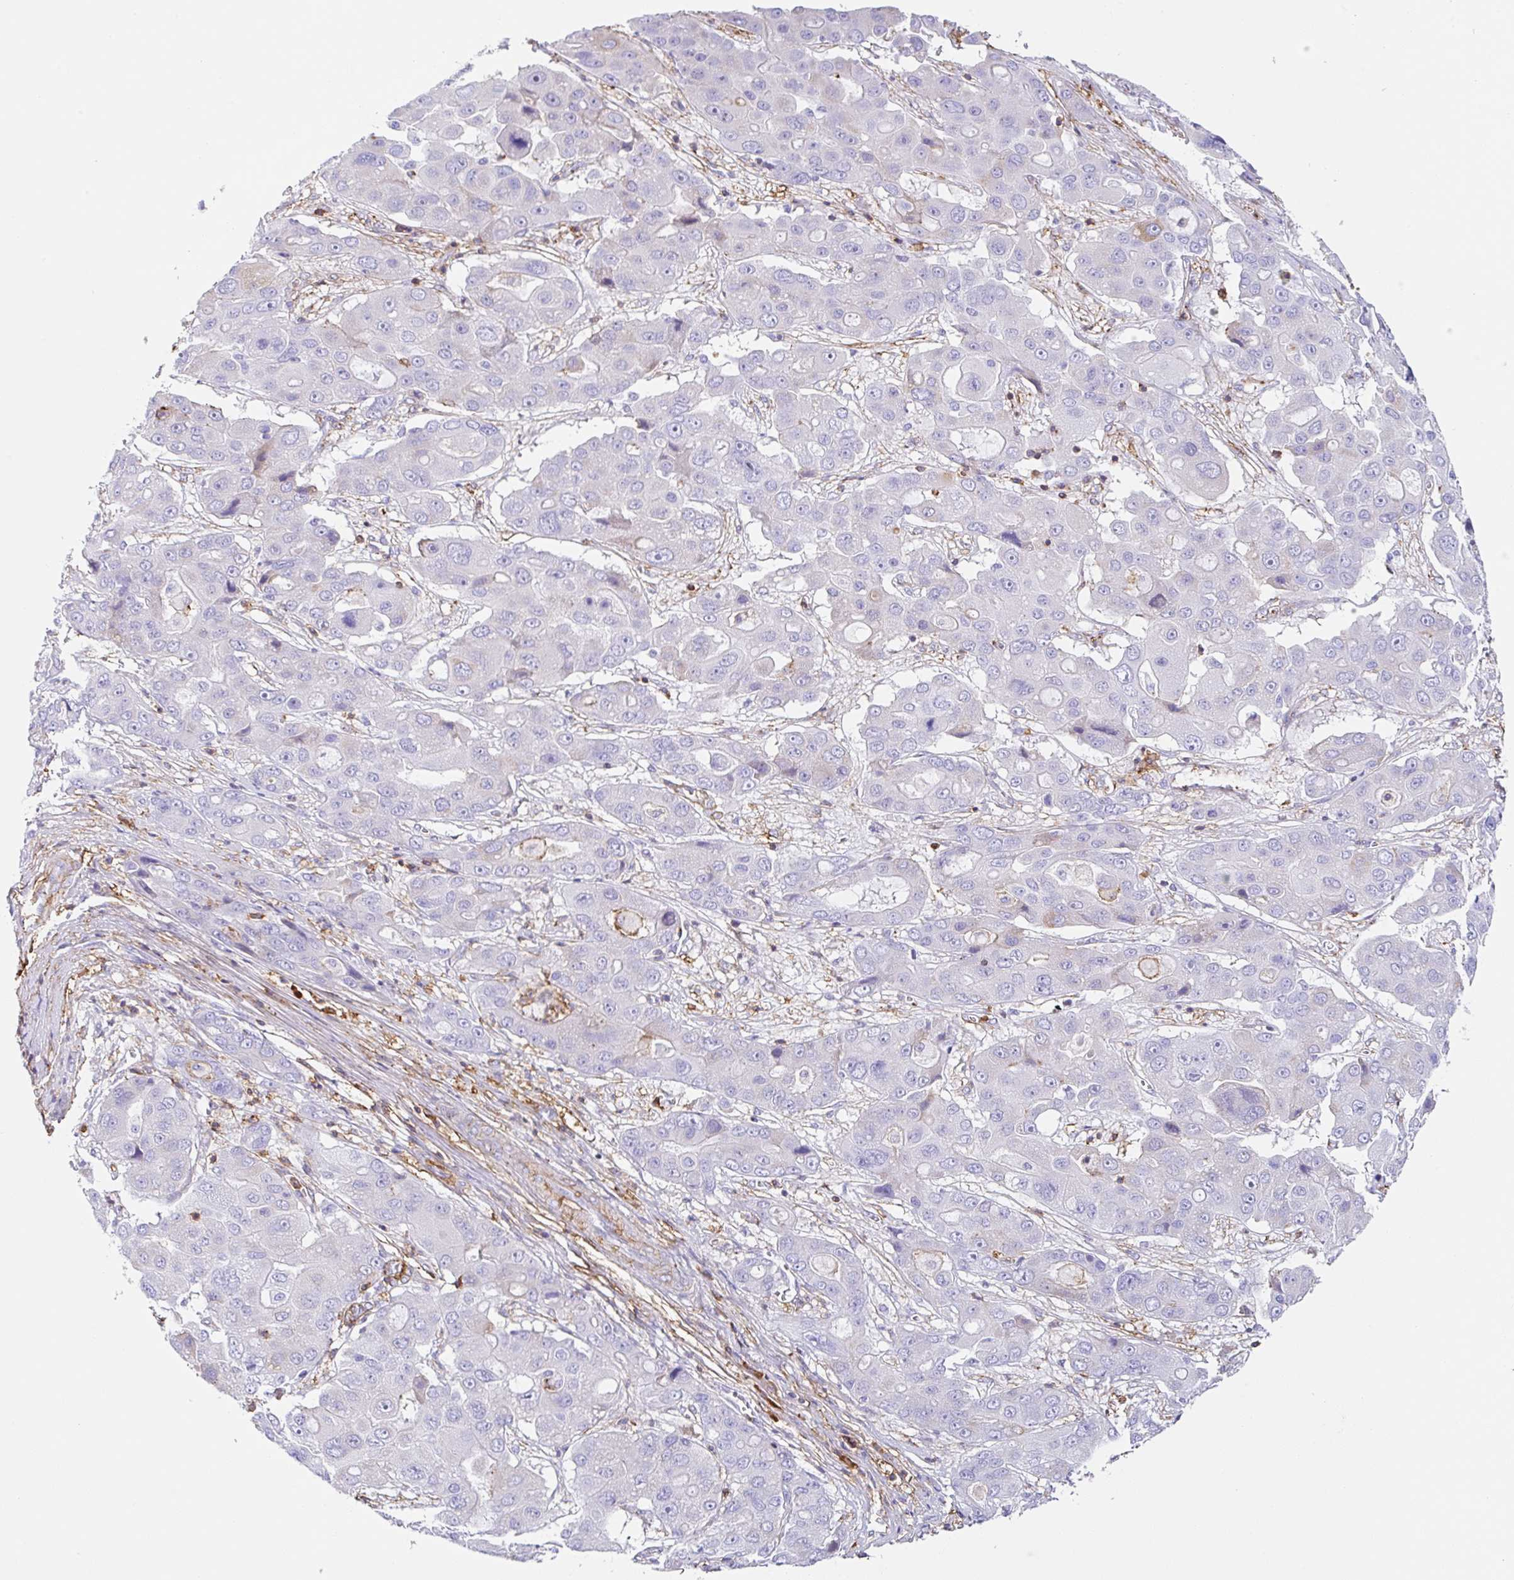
{"staining": {"intensity": "negative", "quantity": "none", "location": "none"}, "tissue": "liver cancer", "cell_type": "Tumor cells", "image_type": "cancer", "snomed": [{"axis": "morphology", "description": "Cholangiocarcinoma"}, {"axis": "topography", "description": "Liver"}], "caption": "Liver cancer (cholangiocarcinoma) was stained to show a protein in brown. There is no significant staining in tumor cells.", "gene": "MTTP", "patient": {"sex": "male", "age": 67}}